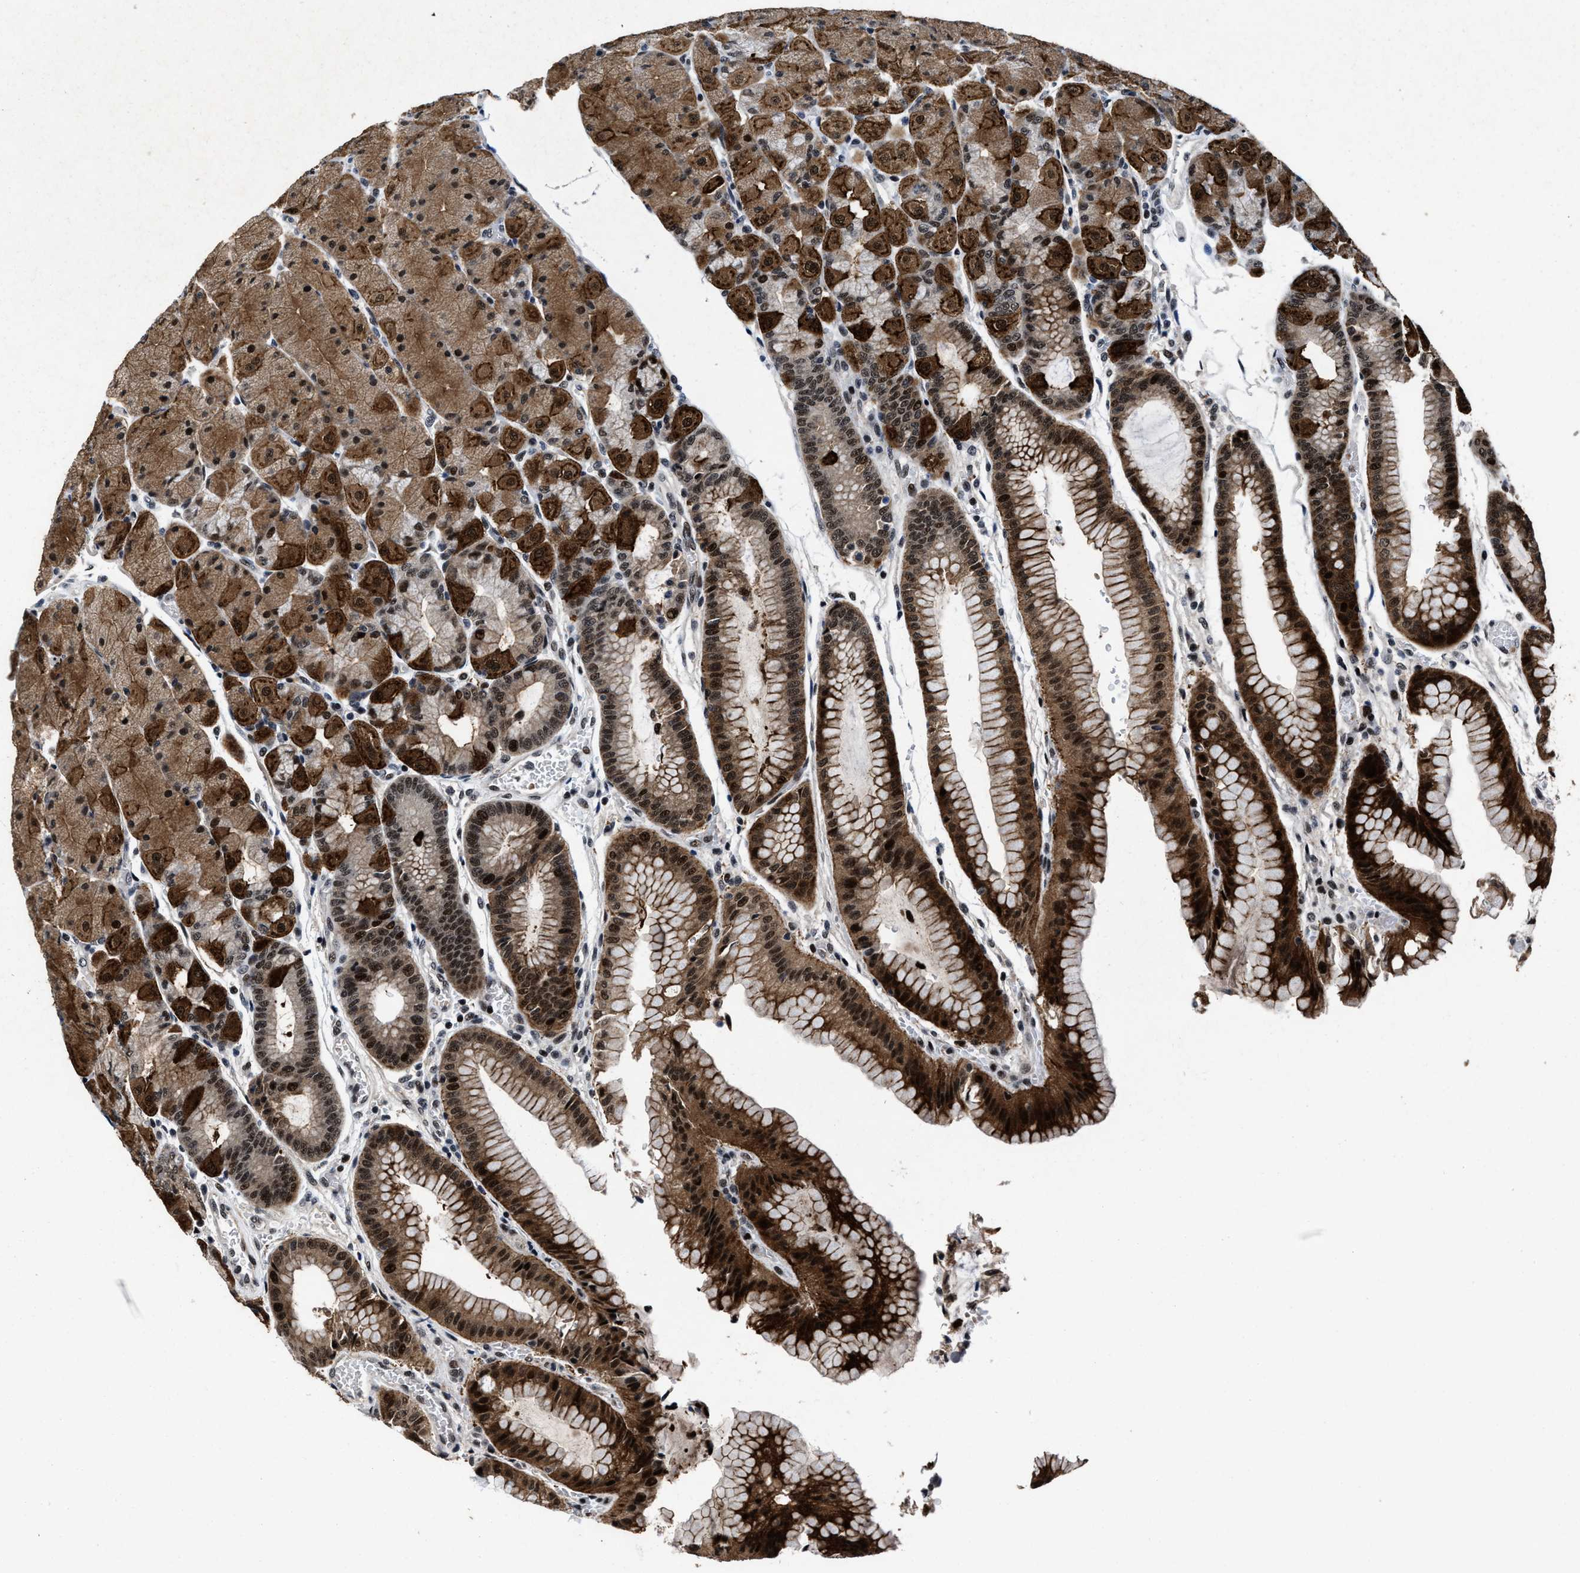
{"staining": {"intensity": "strong", "quantity": ">75%", "location": "cytoplasmic/membranous,nuclear"}, "tissue": "stomach", "cell_type": "Glandular cells", "image_type": "normal", "snomed": [{"axis": "morphology", "description": "Normal tissue, NOS"}, {"axis": "morphology", "description": "Carcinoid, malignant, NOS"}, {"axis": "topography", "description": "Stomach, upper"}], "caption": "Protein analysis of normal stomach demonstrates strong cytoplasmic/membranous,nuclear positivity in approximately >75% of glandular cells. (DAB (3,3'-diaminobenzidine) = brown stain, brightfield microscopy at high magnification).", "gene": "ZNF233", "patient": {"sex": "male", "age": 39}}